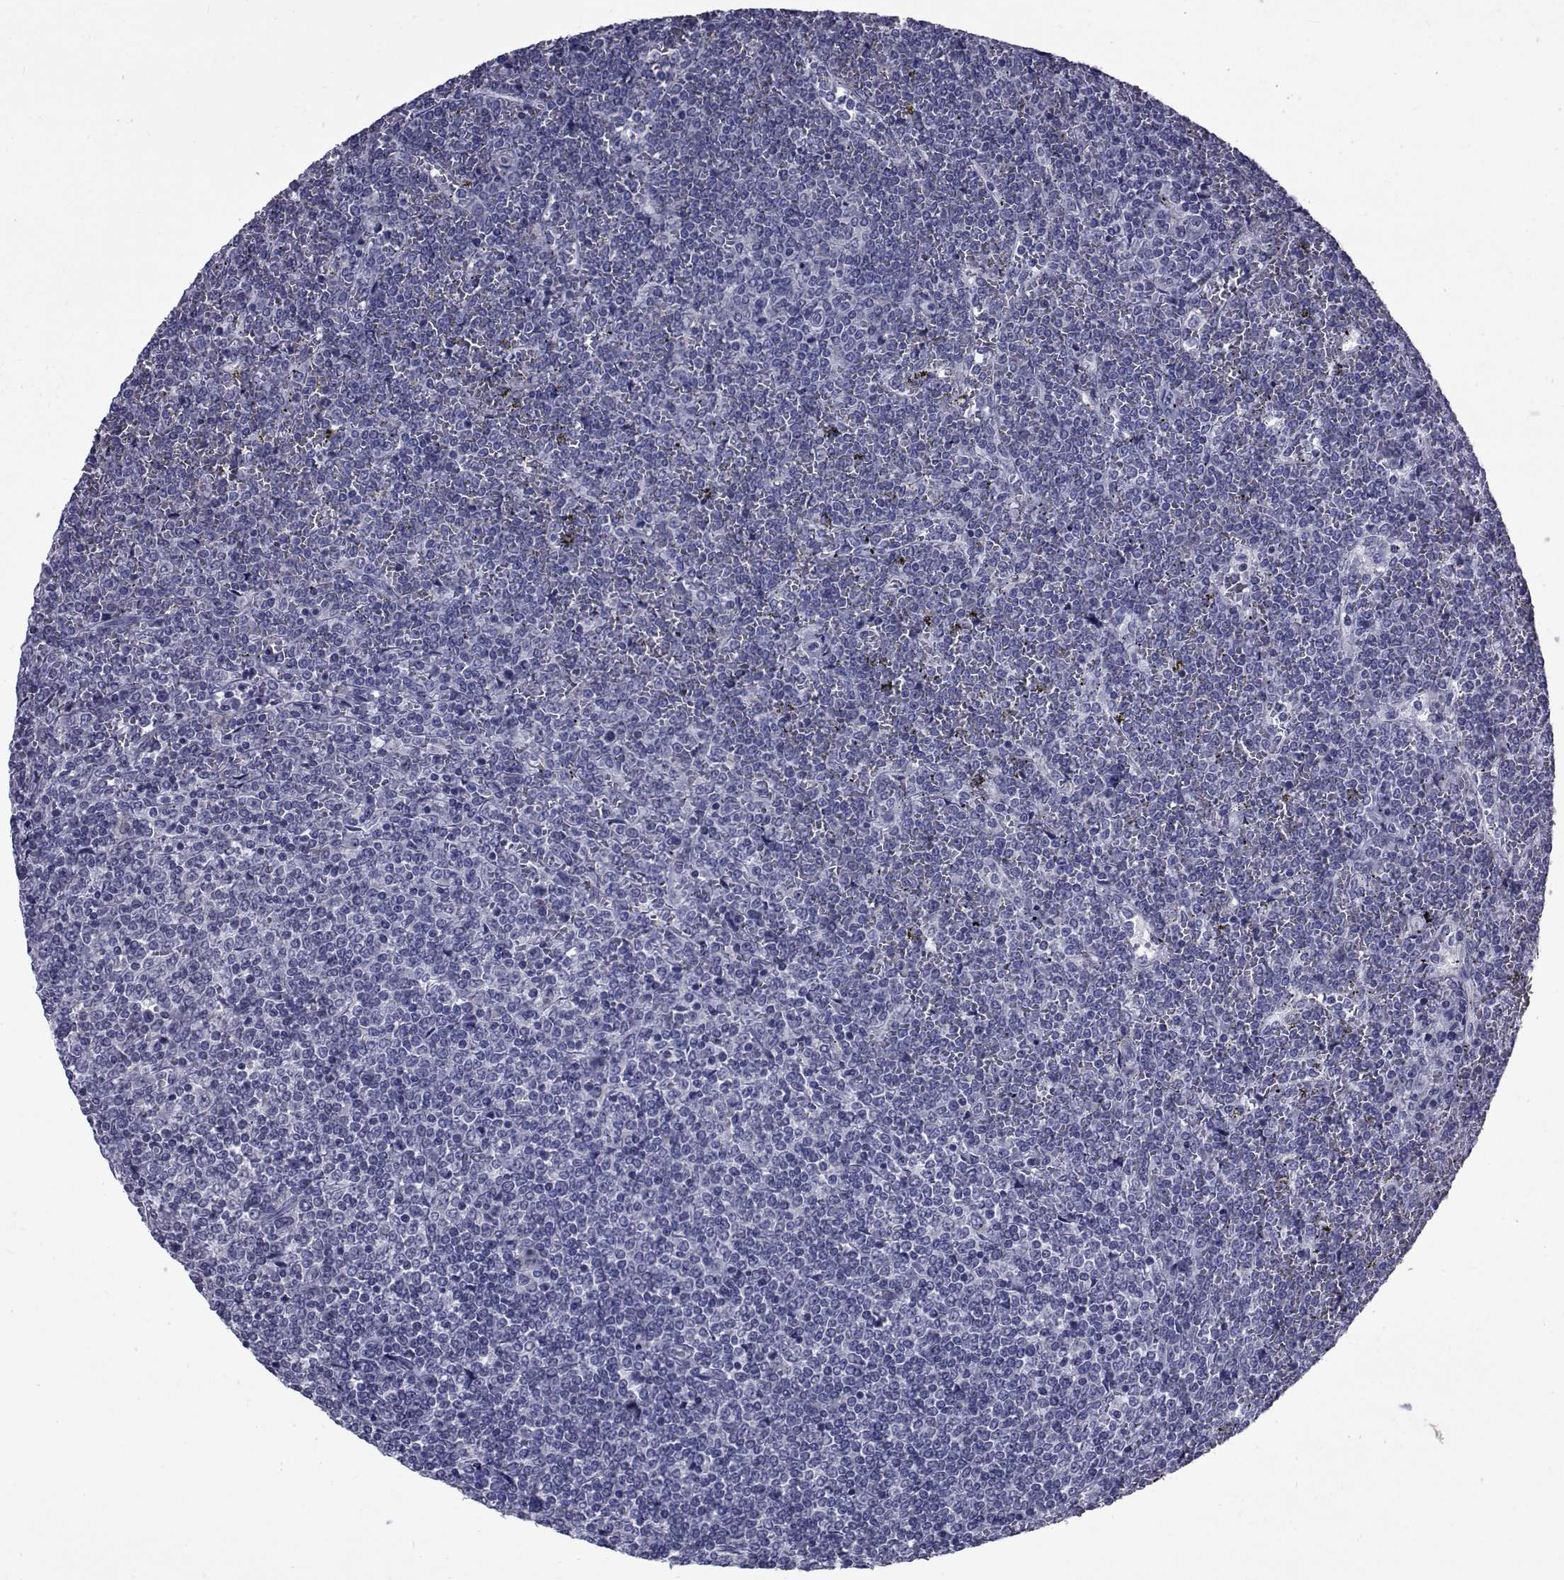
{"staining": {"intensity": "negative", "quantity": "none", "location": "none"}, "tissue": "lymphoma", "cell_type": "Tumor cells", "image_type": "cancer", "snomed": [{"axis": "morphology", "description": "Malignant lymphoma, non-Hodgkin's type, Low grade"}, {"axis": "topography", "description": "Spleen"}], "caption": "Tumor cells show no significant protein staining in lymphoma. The staining is performed using DAB brown chromogen with nuclei counter-stained in using hematoxylin.", "gene": "GKAP1", "patient": {"sex": "female", "age": 19}}